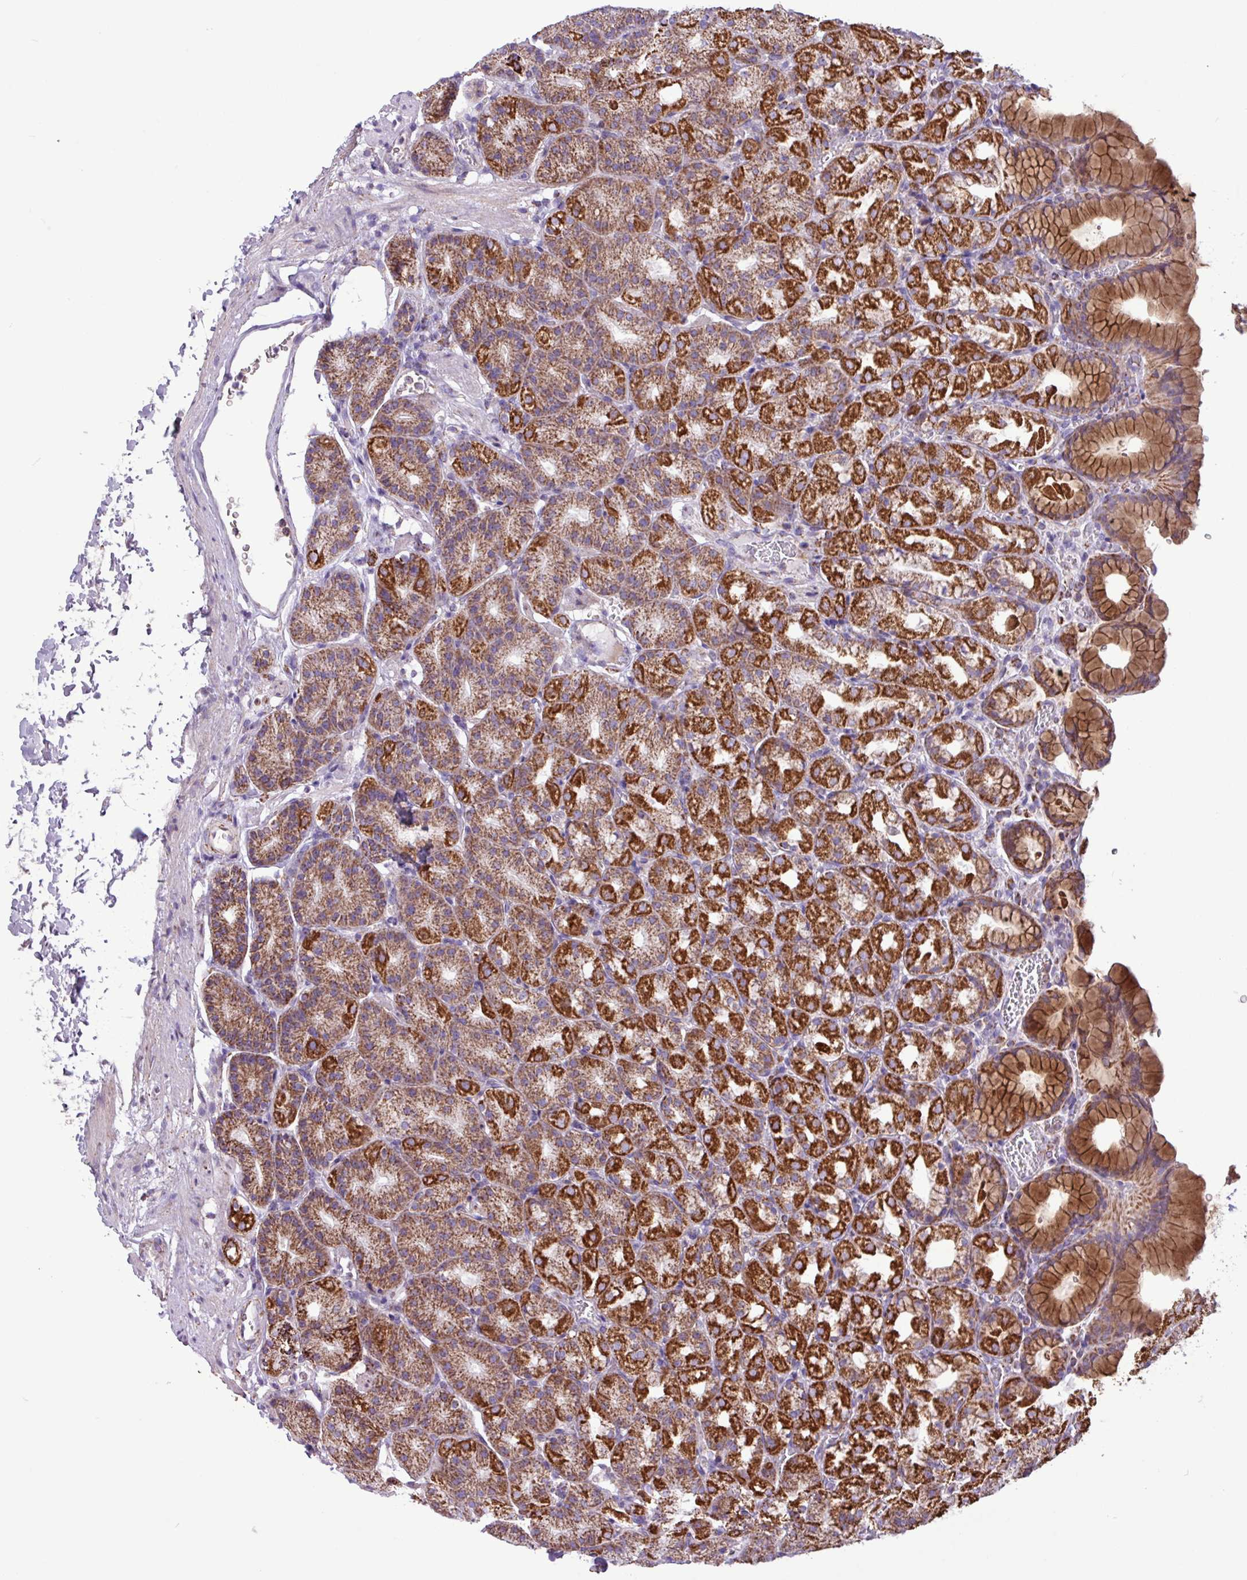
{"staining": {"intensity": "strong", "quantity": ">75%", "location": "cytoplasmic/membranous"}, "tissue": "stomach", "cell_type": "Glandular cells", "image_type": "normal", "snomed": [{"axis": "morphology", "description": "Normal tissue, NOS"}, {"axis": "topography", "description": "Stomach, upper"}], "caption": "Strong cytoplasmic/membranous expression for a protein is seen in about >75% of glandular cells of unremarkable stomach using immunohistochemistry (IHC).", "gene": "RTL3", "patient": {"sex": "female", "age": 81}}